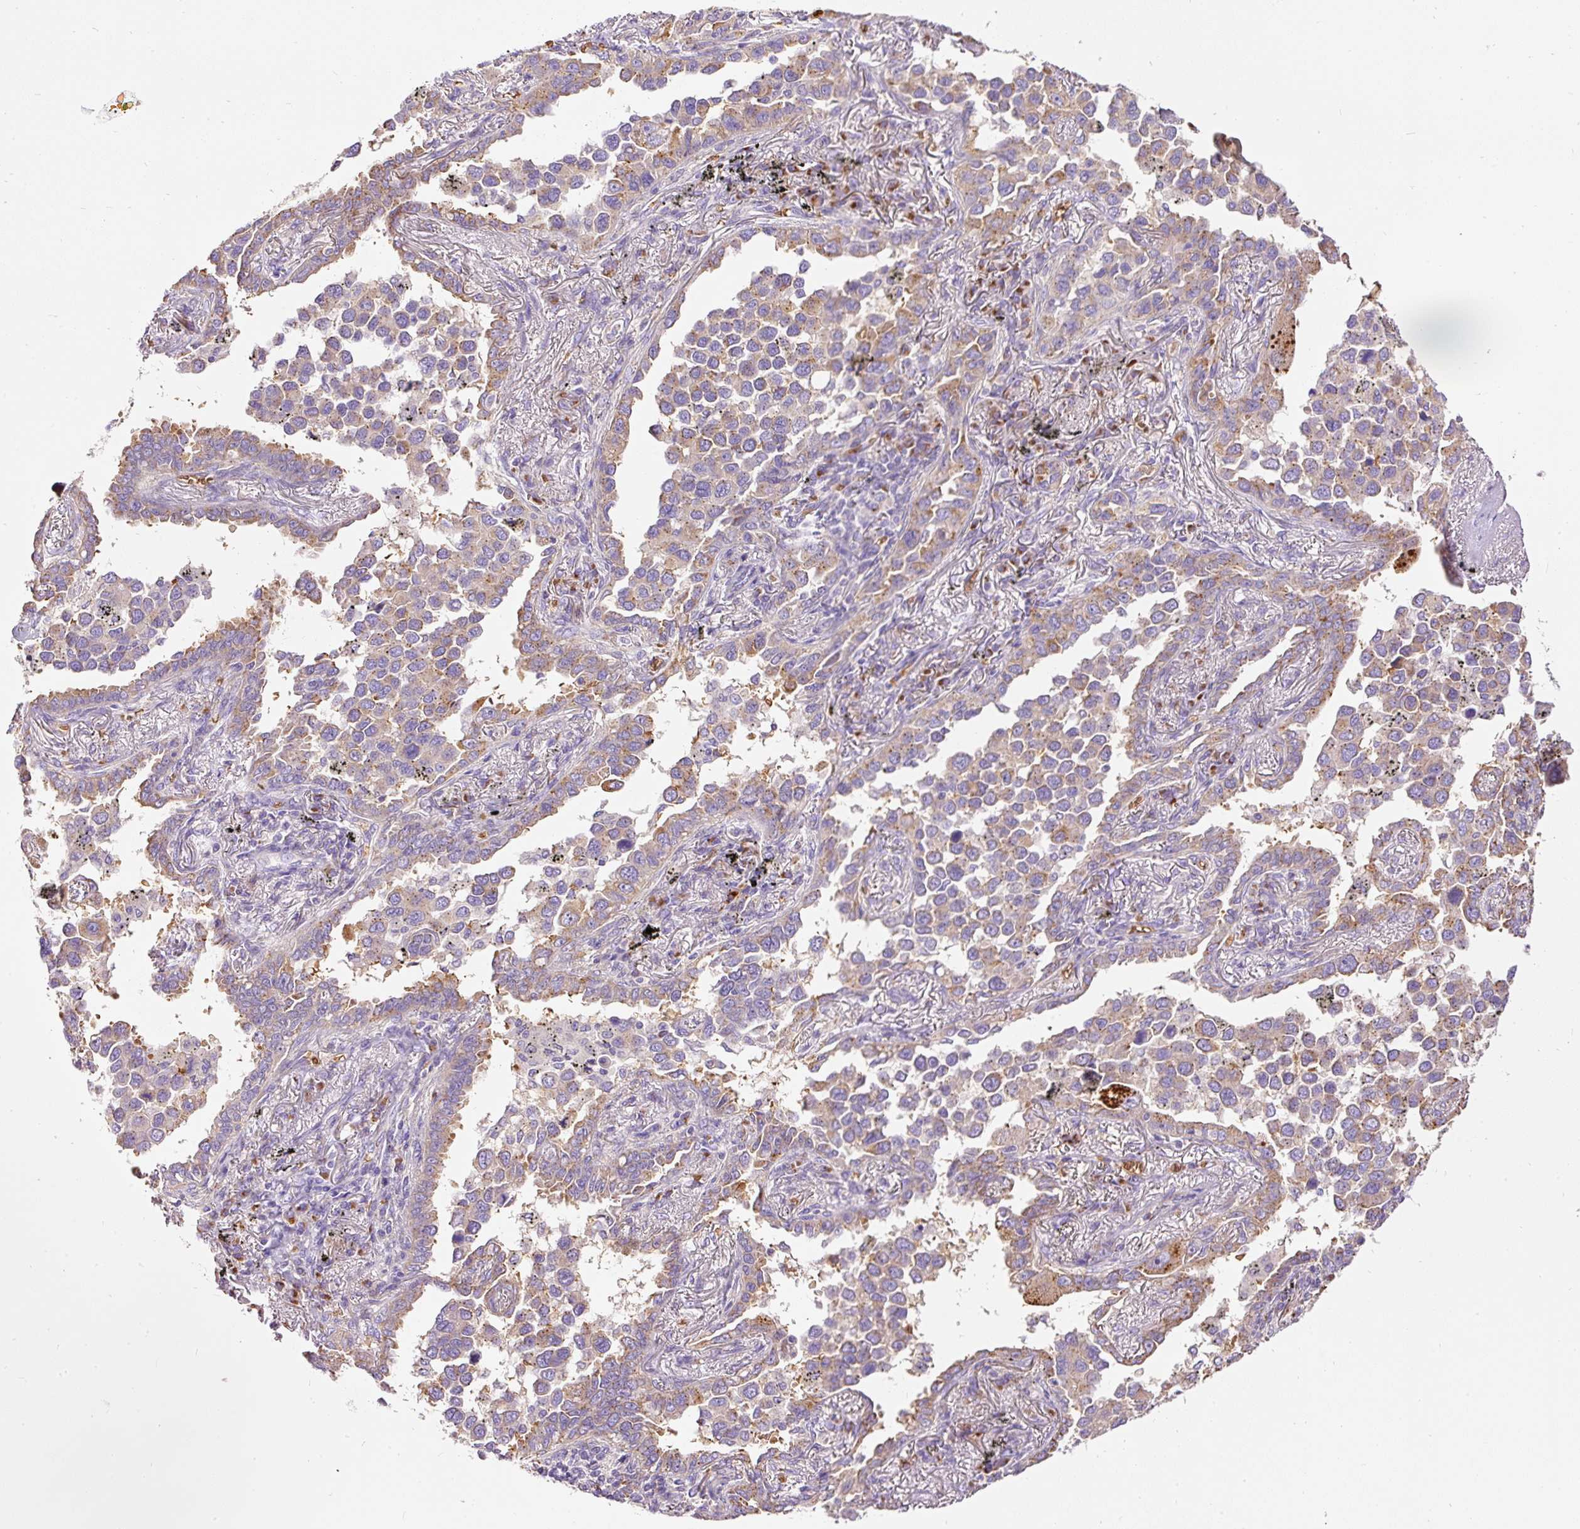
{"staining": {"intensity": "moderate", "quantity": "<25%", "location": "cytoplasmic/membranous"}, "tissue": "lung cancer", "cell_type": "Tumor cells", "image_type": "cancer", "snomed": [{"axis": "morphology", "description": "Adenocarcinoma, NOS"}, {"axis": "topography", "description": "Lung"}], "caption": "DAB (3,3'-diaminobenzidine) immunohistochemical staining of human lung adenocarcinoma exhibits moderate cytoplasmic/membranous protein positivity in approximately <25% of tumor cells.", "gene": "PRRC2A", "patient": {"sex": "male", "age": 67}}